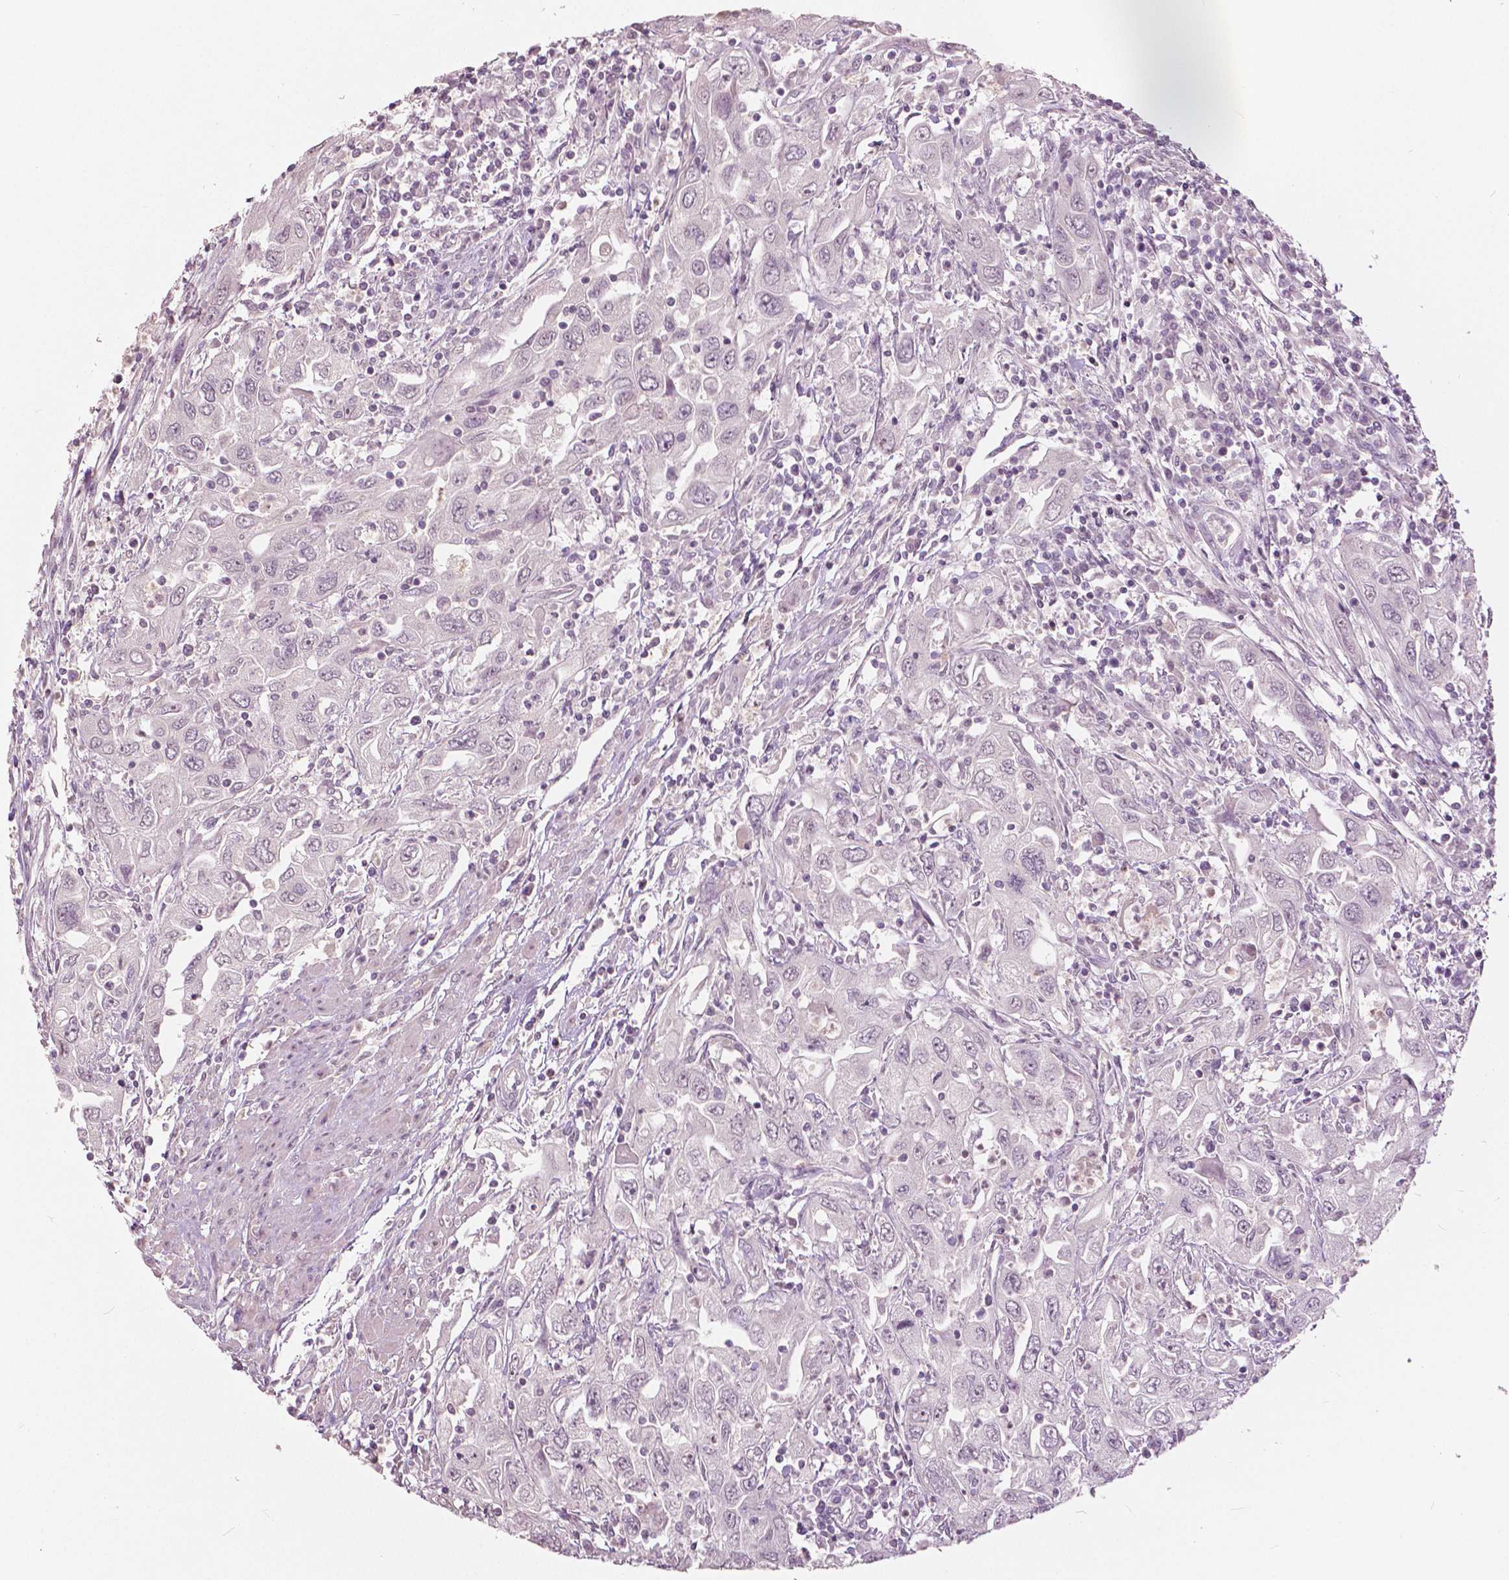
{"staining": {"intensity": "negative", "quantity": "none", "location": "none"}, "tissue": "urothelial cancer", "cell_type": "Tumor cells", "image_type": "cancer", "snomed": [{"axis": "morphology", "description": "Urothelial carcinoma, High grade"}, {"axis": "topography", "description": "Urinary bladder"}], "caption": "Image shows no significant protein staining in tumor cells of high-grade urothelial carcinoma. The staining was performed using DAB to visualize the protein expression in brown, while the nuclei were stained in blue with hematoxylin (Magnification: 20x).", "gene": "NANOG", "patient": {"sex": "male", "age": 76}}